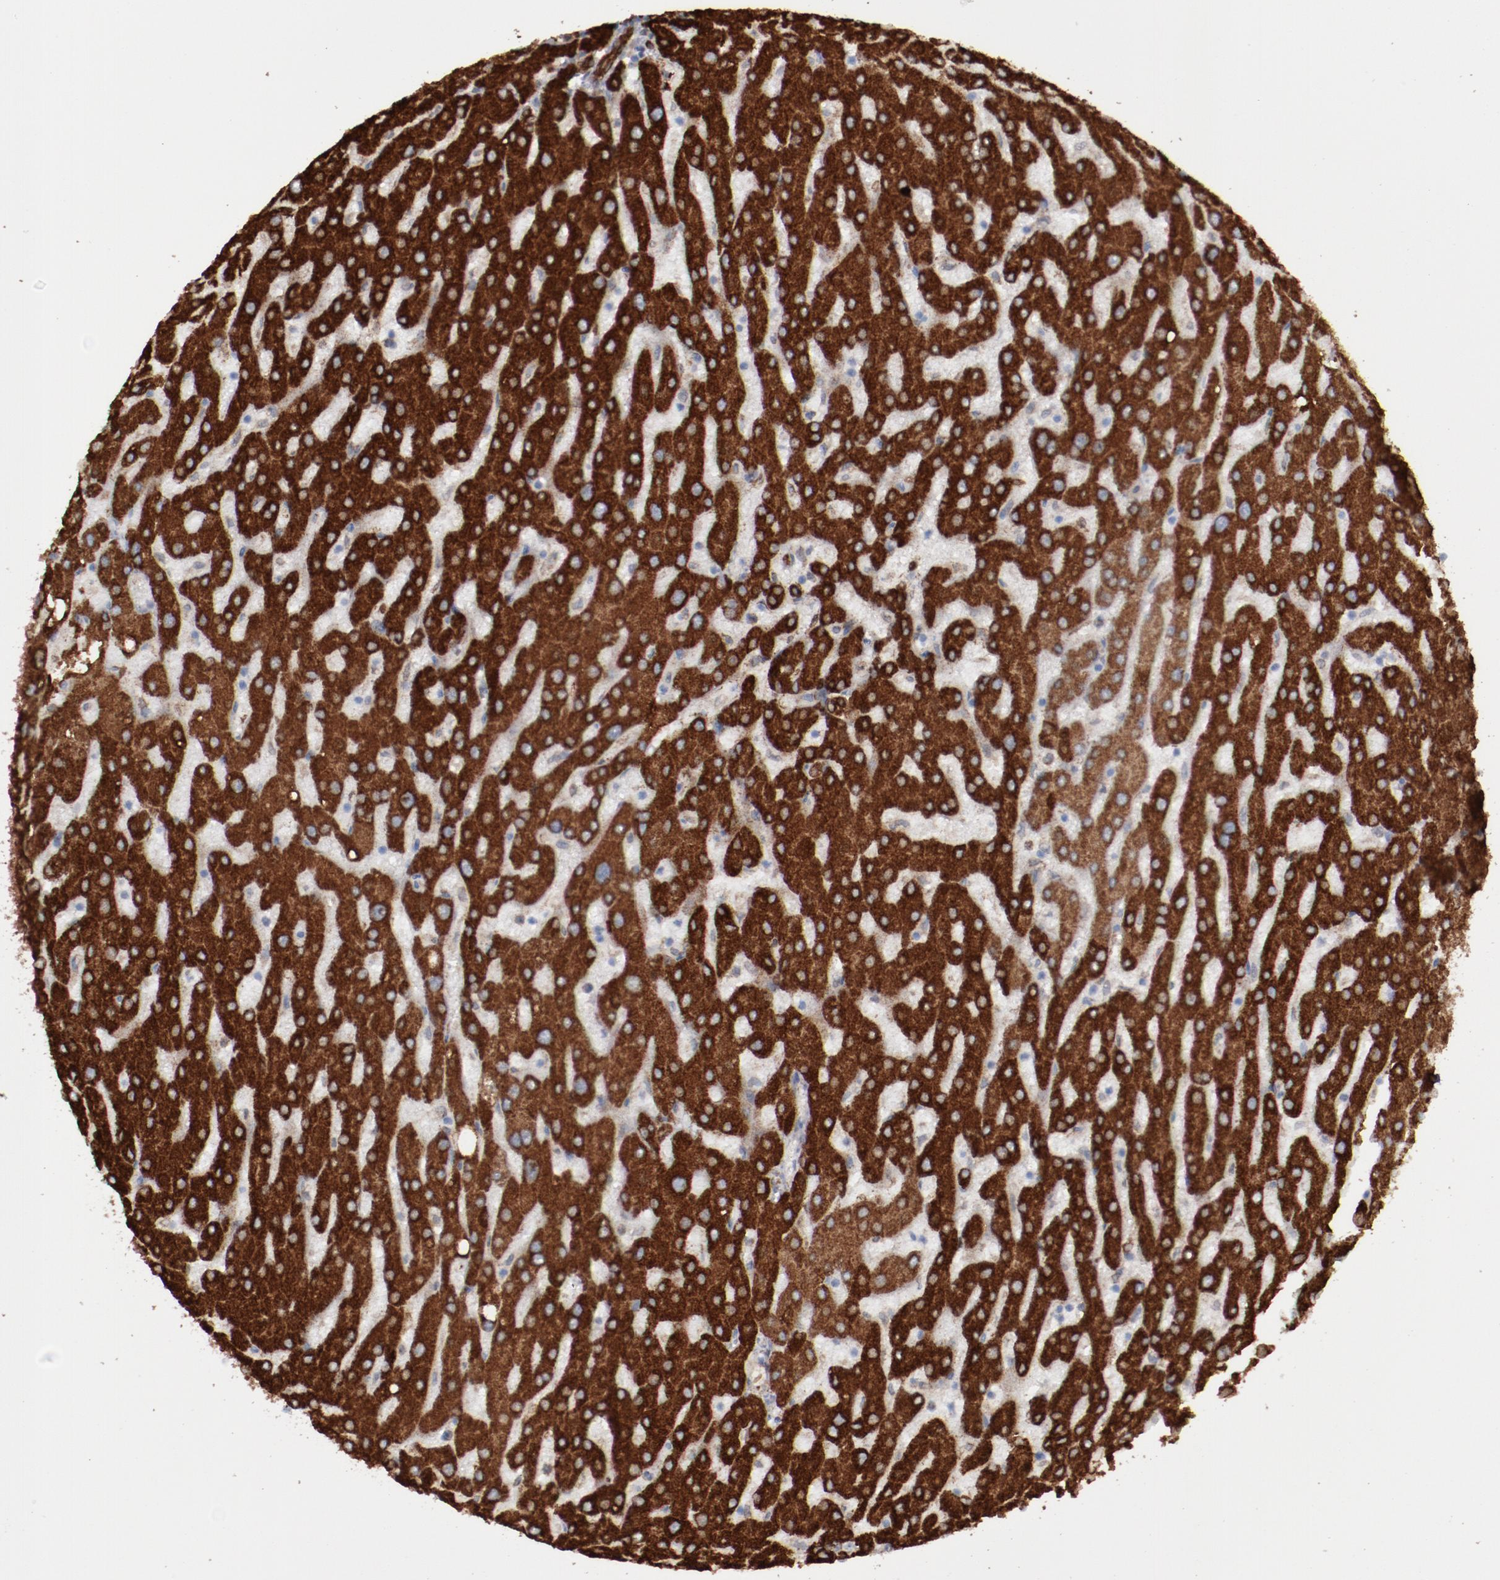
{"staining": {"intensity": "strong", "quantity": ">75%", "location": "cytoplasmic/membranous"}, "tissue": "liver", "cell_type": "Cholangiocytes", "image_type": "normal", "snomed": [{"axis": "morphology", "description": "Normal tissue, NOS"}, {"axis": "topography", "description": "Liver"}], "caption": "Cholangiocytes display high levels of strong cytoplasmic/membranous staining in about >75% of cells in unremarkable human liver.", "gene": "ERLIN2", "patient": {"sex": "male", "age": 67}}